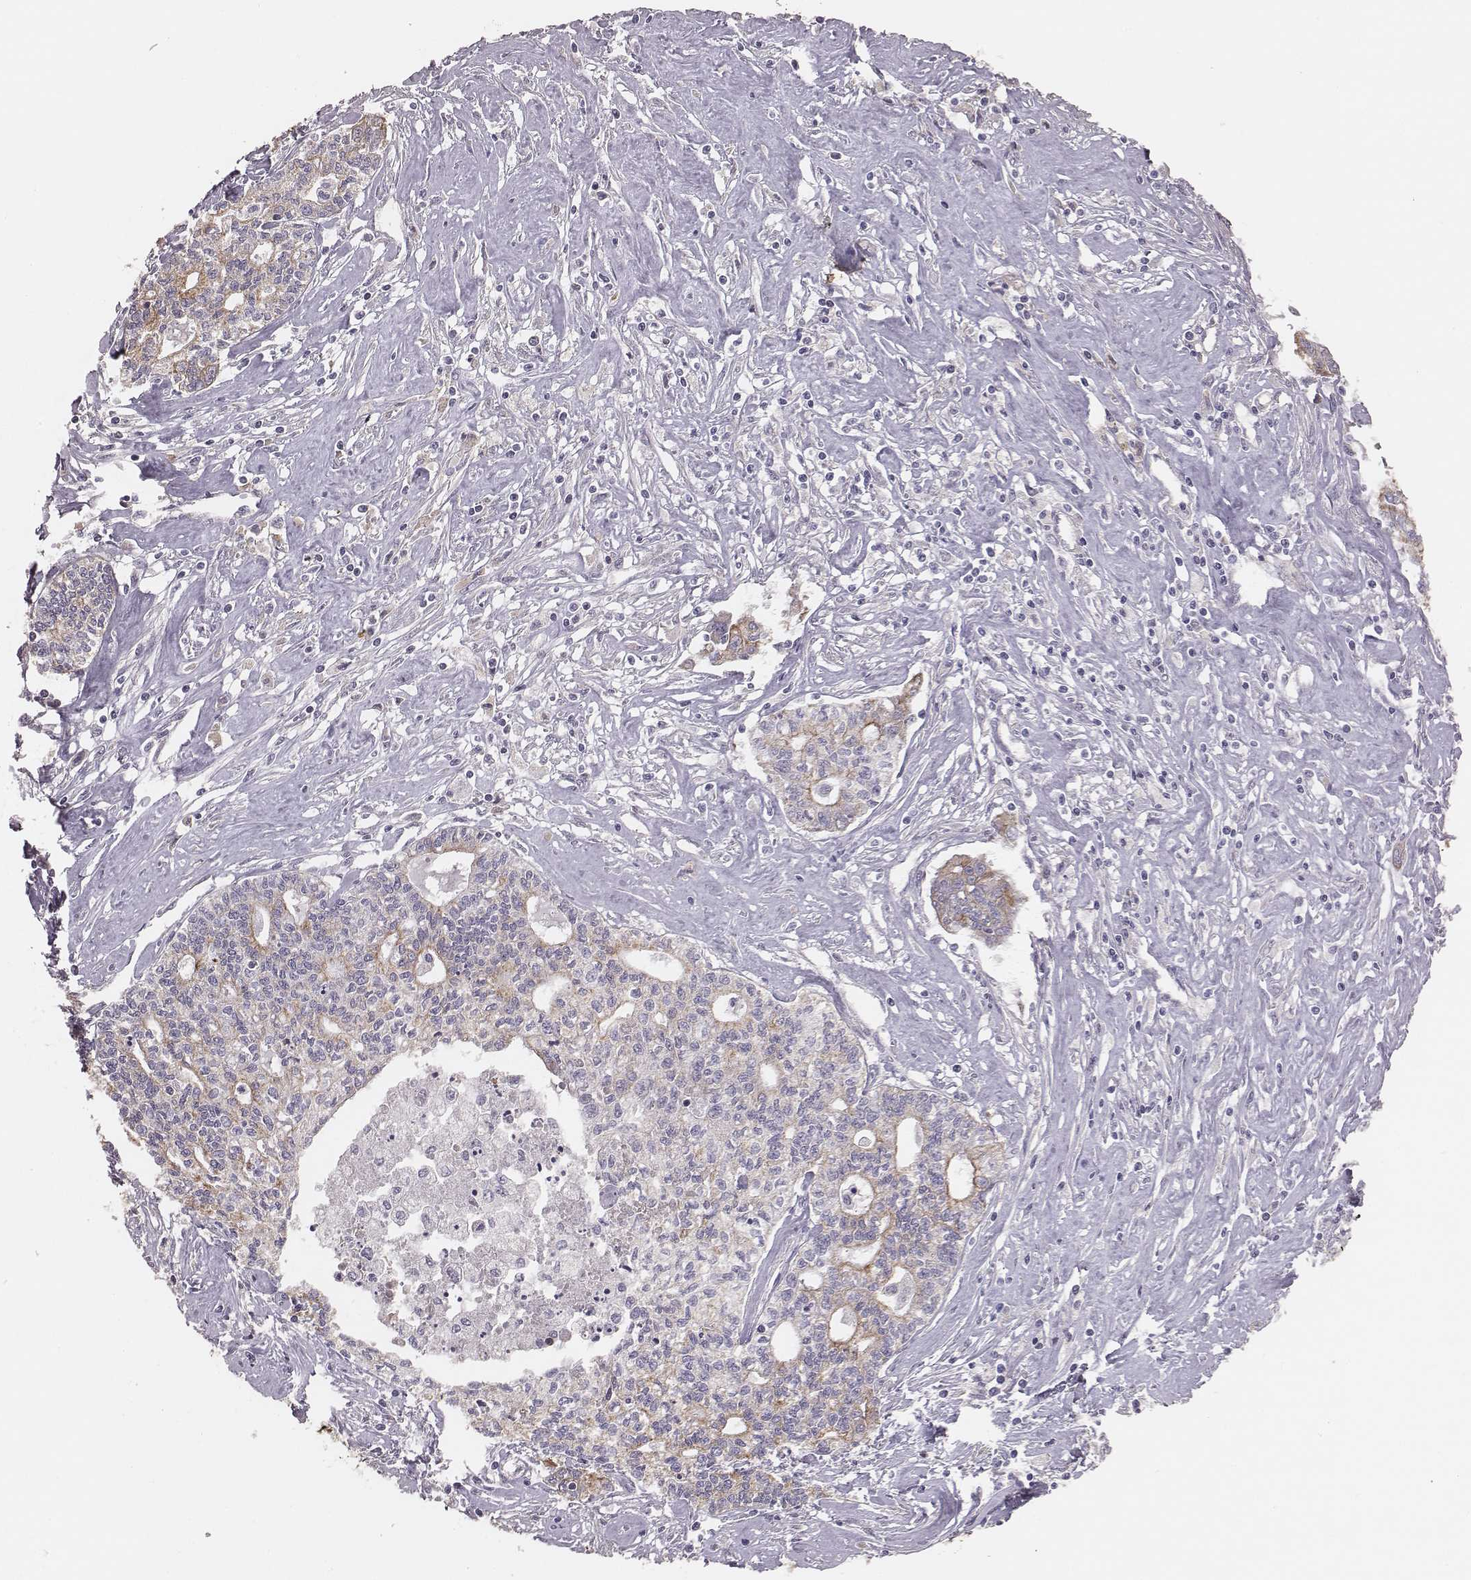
{"staining": {"intensity": "weak", "quantity": "<25%", "location": "cytoplasmic/membranous"}, "tissue": "liver cancer", "cell_type": "Tumor cells", "image_type": "cancer", "snomed": [{"axis": "morphology", "description": "Cholangiocarcinoma"}, {"axis": "topography", "description": "Liver"}], "caption": "Histopathology image shows no significant protein staining in tumor cells of liver cancer. (Brightfield microscopy of DAB immunohistochemistry at high magnification).", "gene": "HAVCR1", "patient": {"sex": "female", "age": 61}}